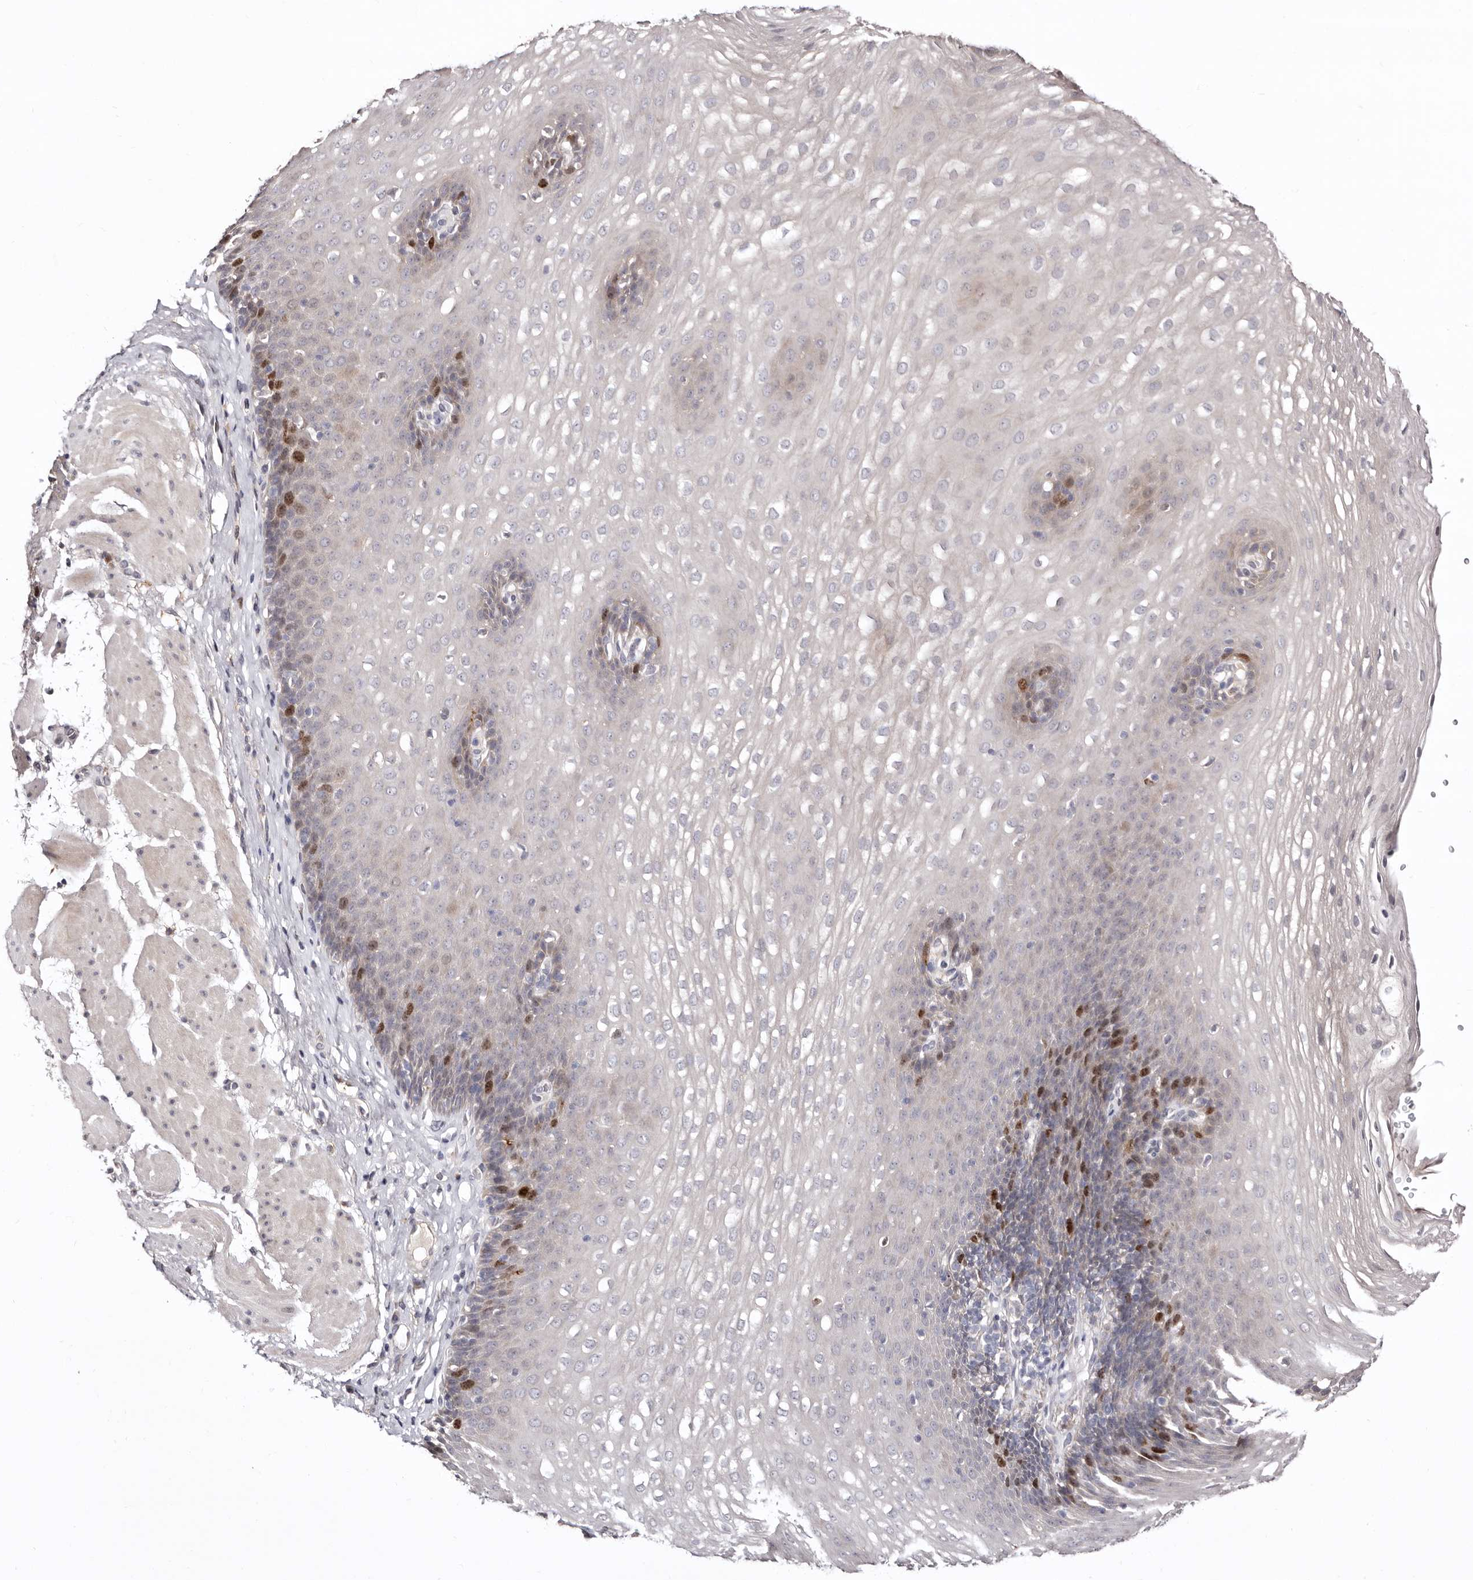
{"staining": {"intensity": "moderate", "quantity": "<25%", "location": "nuclear"}, "tissue": "esophagus", "cell_type": "Squamous epithelial cells", "image_type": "normal", "snomed": [{"axis": "morphology", "description": "Normal tissue, NOS"}, {"axis": "topography", "description": "Esophagus"}], "caption": "Protein staining shows moderate nuclear positivity in approximately <25% of squamous epithelial cells in normal esophagus.", "gene": "CDCA8", "patient": {"sex": "female", "age": 66}}